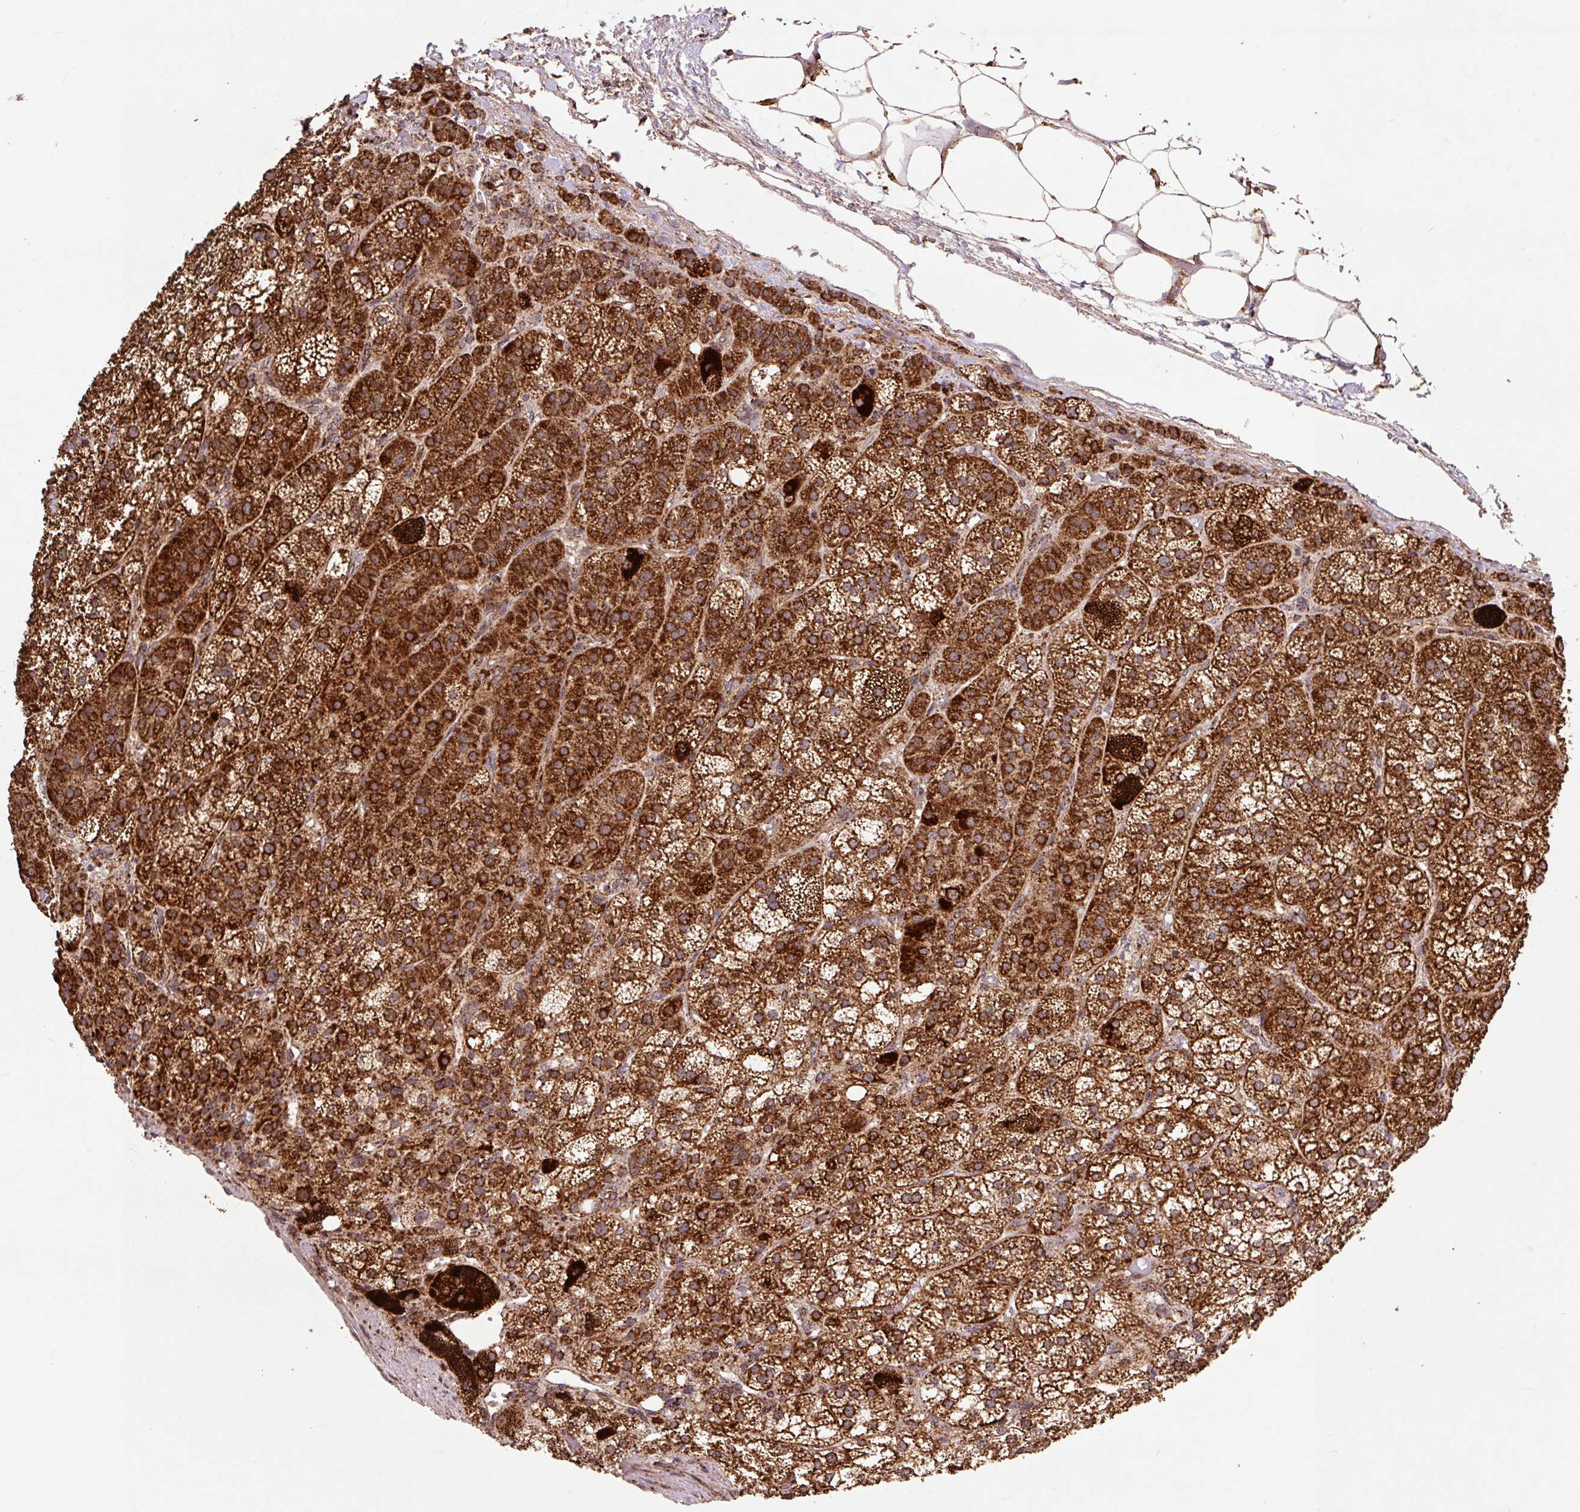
{"staining": {"intensity": "strong", "quantity": ">75%", "location": "cytoplasmic/membranous"}, "tissue": "adrenal gland", "cell_type": "Glandular cells", "image_type": "normal", "snomed": [{"axis": "morphology", "description": "Normal tissue, NOS"}, {"axis": "topography", "description": "Adrenal gland"}], "caption": "A photomicrograph showing strong cytoplasmic/membranous expression in approximately >75% of glandular cells in normal adrenal gland, as visualized by brown immunohistochemical staining.", "gene": "ATP5F1A", "patient": {"sex": "female", "age": 60}}